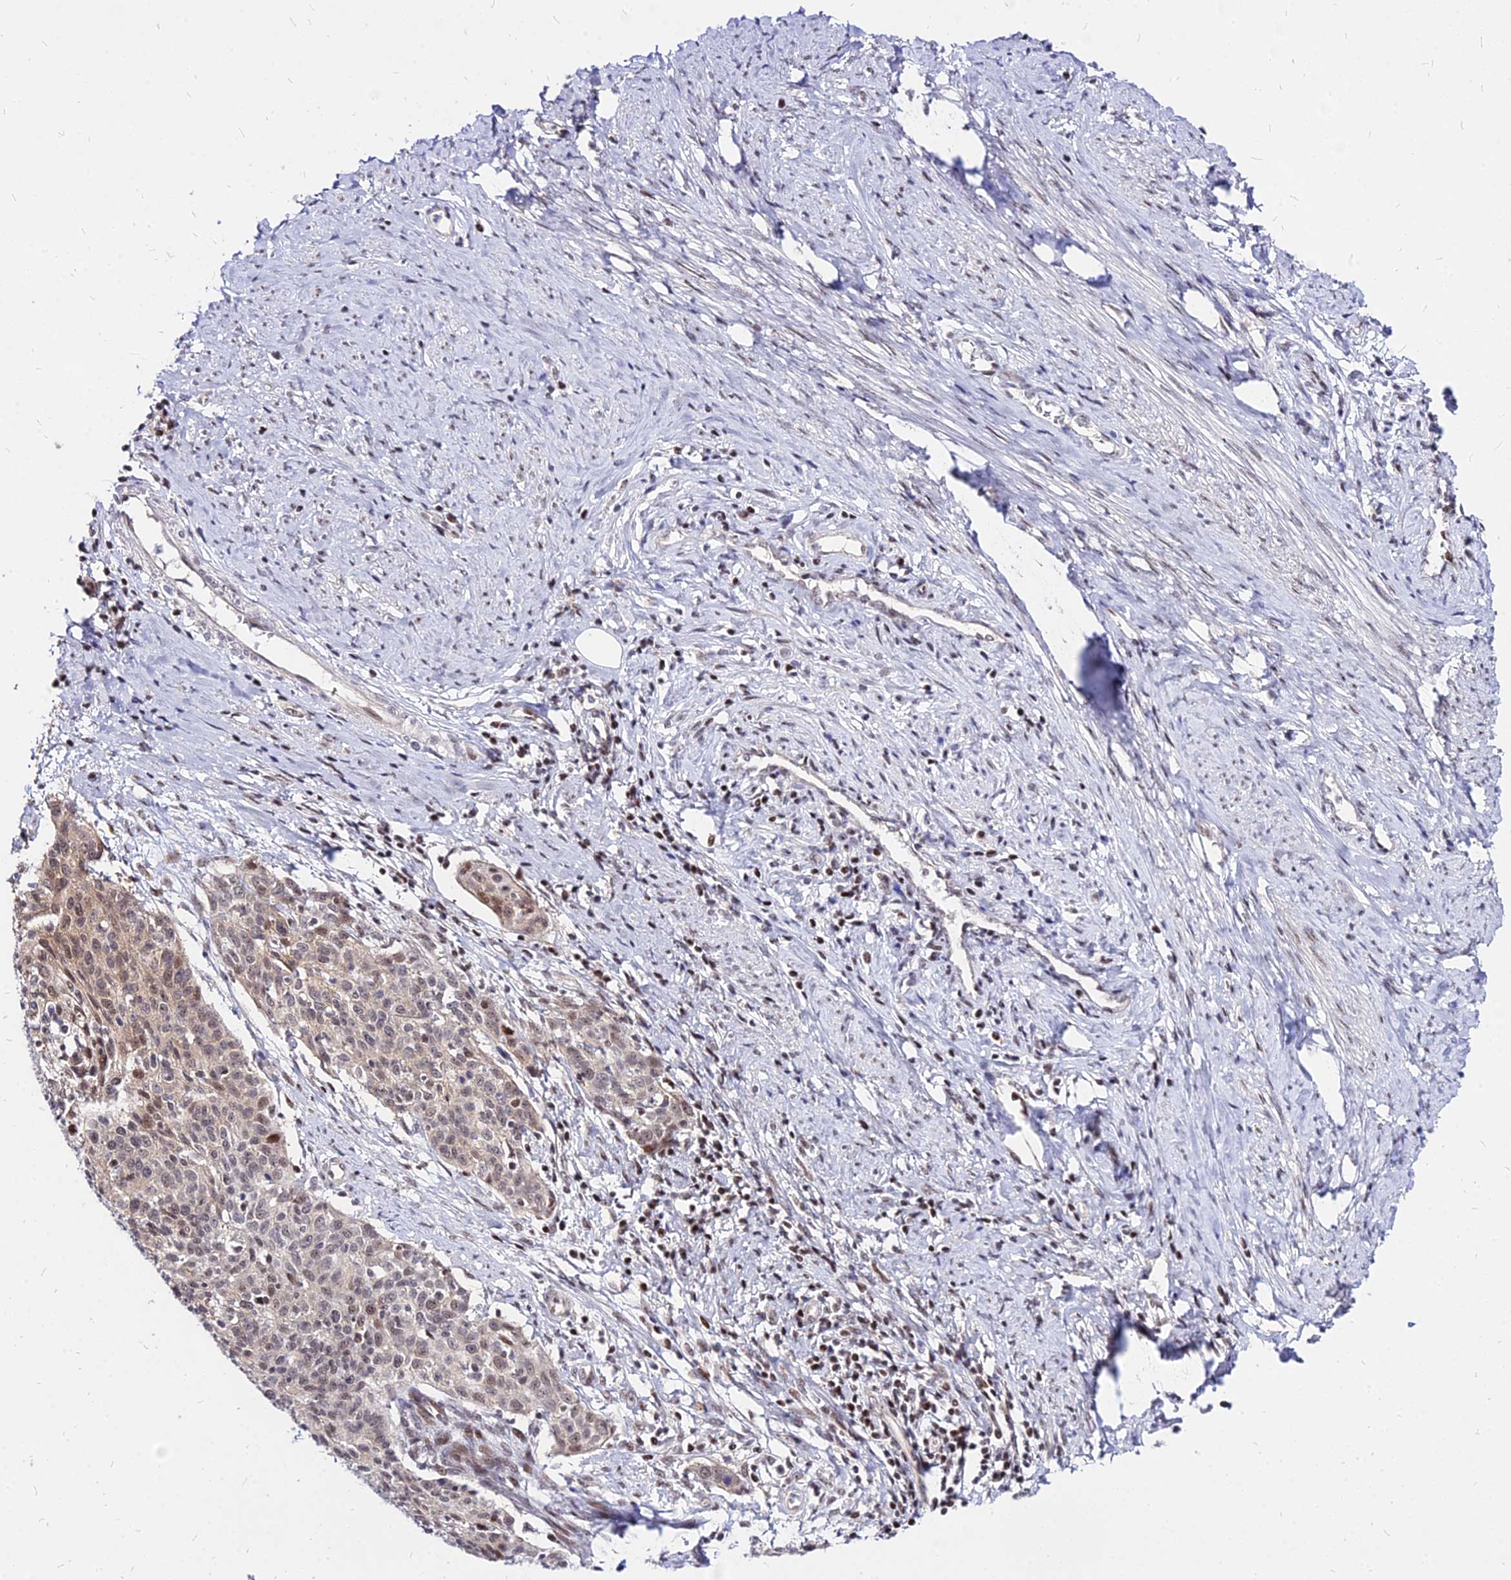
{"staining": {"intensity": "weak", "quantity": "<25%", "location": "nuclear"}, "tissue": "cervical cancer", "cell_type": "Tumor cells", "image_type": "cancer", "snomed": [{"axis": "morphology", "description": "Squamous cell carcinoma, NOS"}, {"axis": "topography", "description": "Cervix"}], "caption": "This is an immunohistochemistry (IHC) histopathology image of cervical cancer. There is no expression in tumor cells.", "gene": "DDX55", "patient": {"sex": "female", "age": 39}}